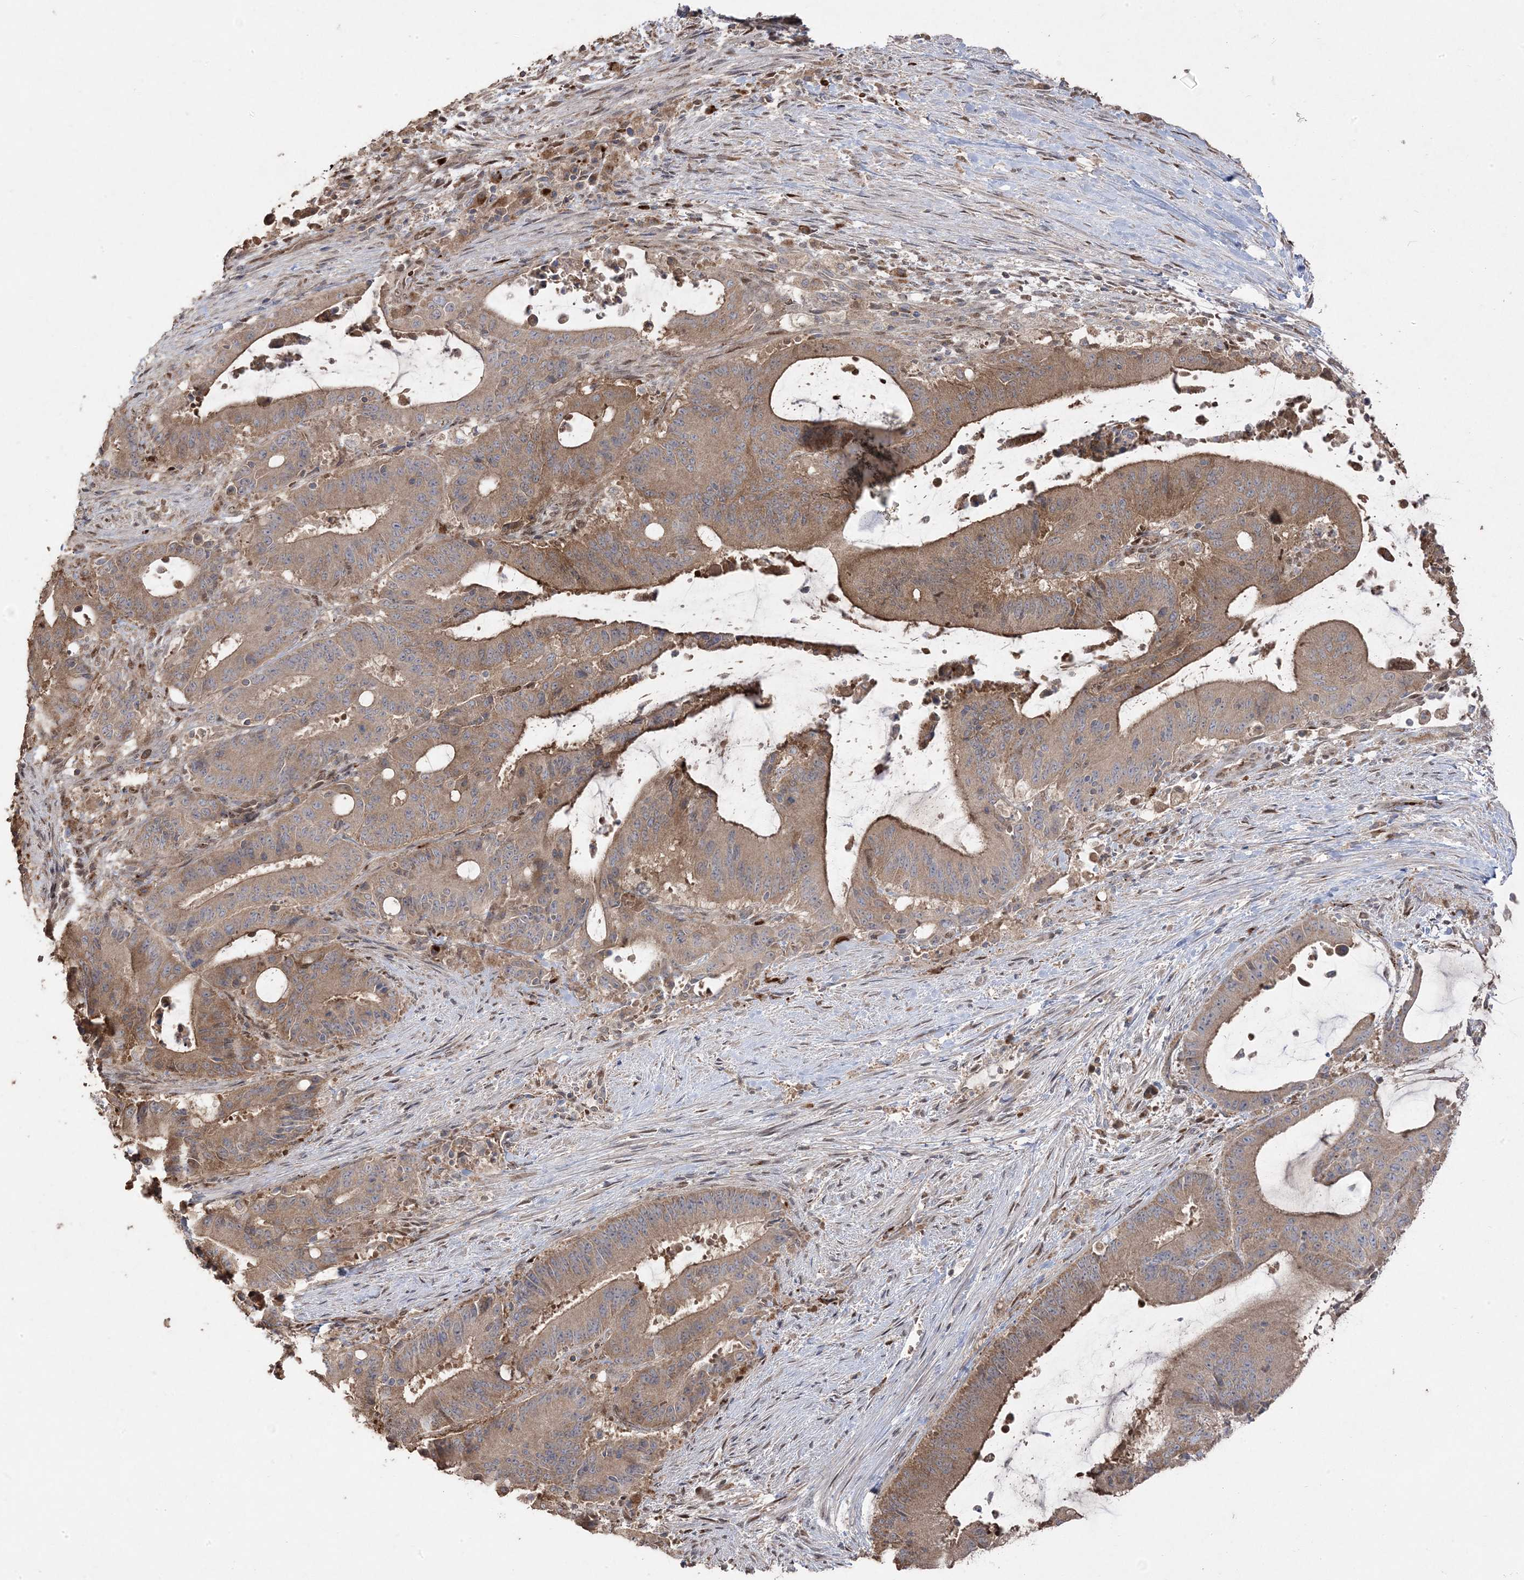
{"staining": {"intensity": "moderate", "quantity": ">75%", "location": "cytoplasmic/membranous"}, "tissue": "liver cancer", "cell_type": "Tumor cells", "image_type": "cancer", "snomed": [{"axis": "morphology", "description": "Normal tissue, NOS"}, {"axis": "morphology", "description": "Cholangiocarcinoma"}, {"axis": "topography", "description": "Liver"}, {"axis": "topography", "description": "Peripheral nerve tissue"}], "caption": "Moderate cytoplasmic/membranous protein staining is seen in approximately >75% of tumor cells in liver cholangiocarcinoma. The staining was performed using DAB (3,3'-diaminobenzidine), with brown indicating positive protein expression. Nuclei are stained blue with hematoxylin.", "gene": "PPOX", "patient": {"sex": "female", "age": 73}}